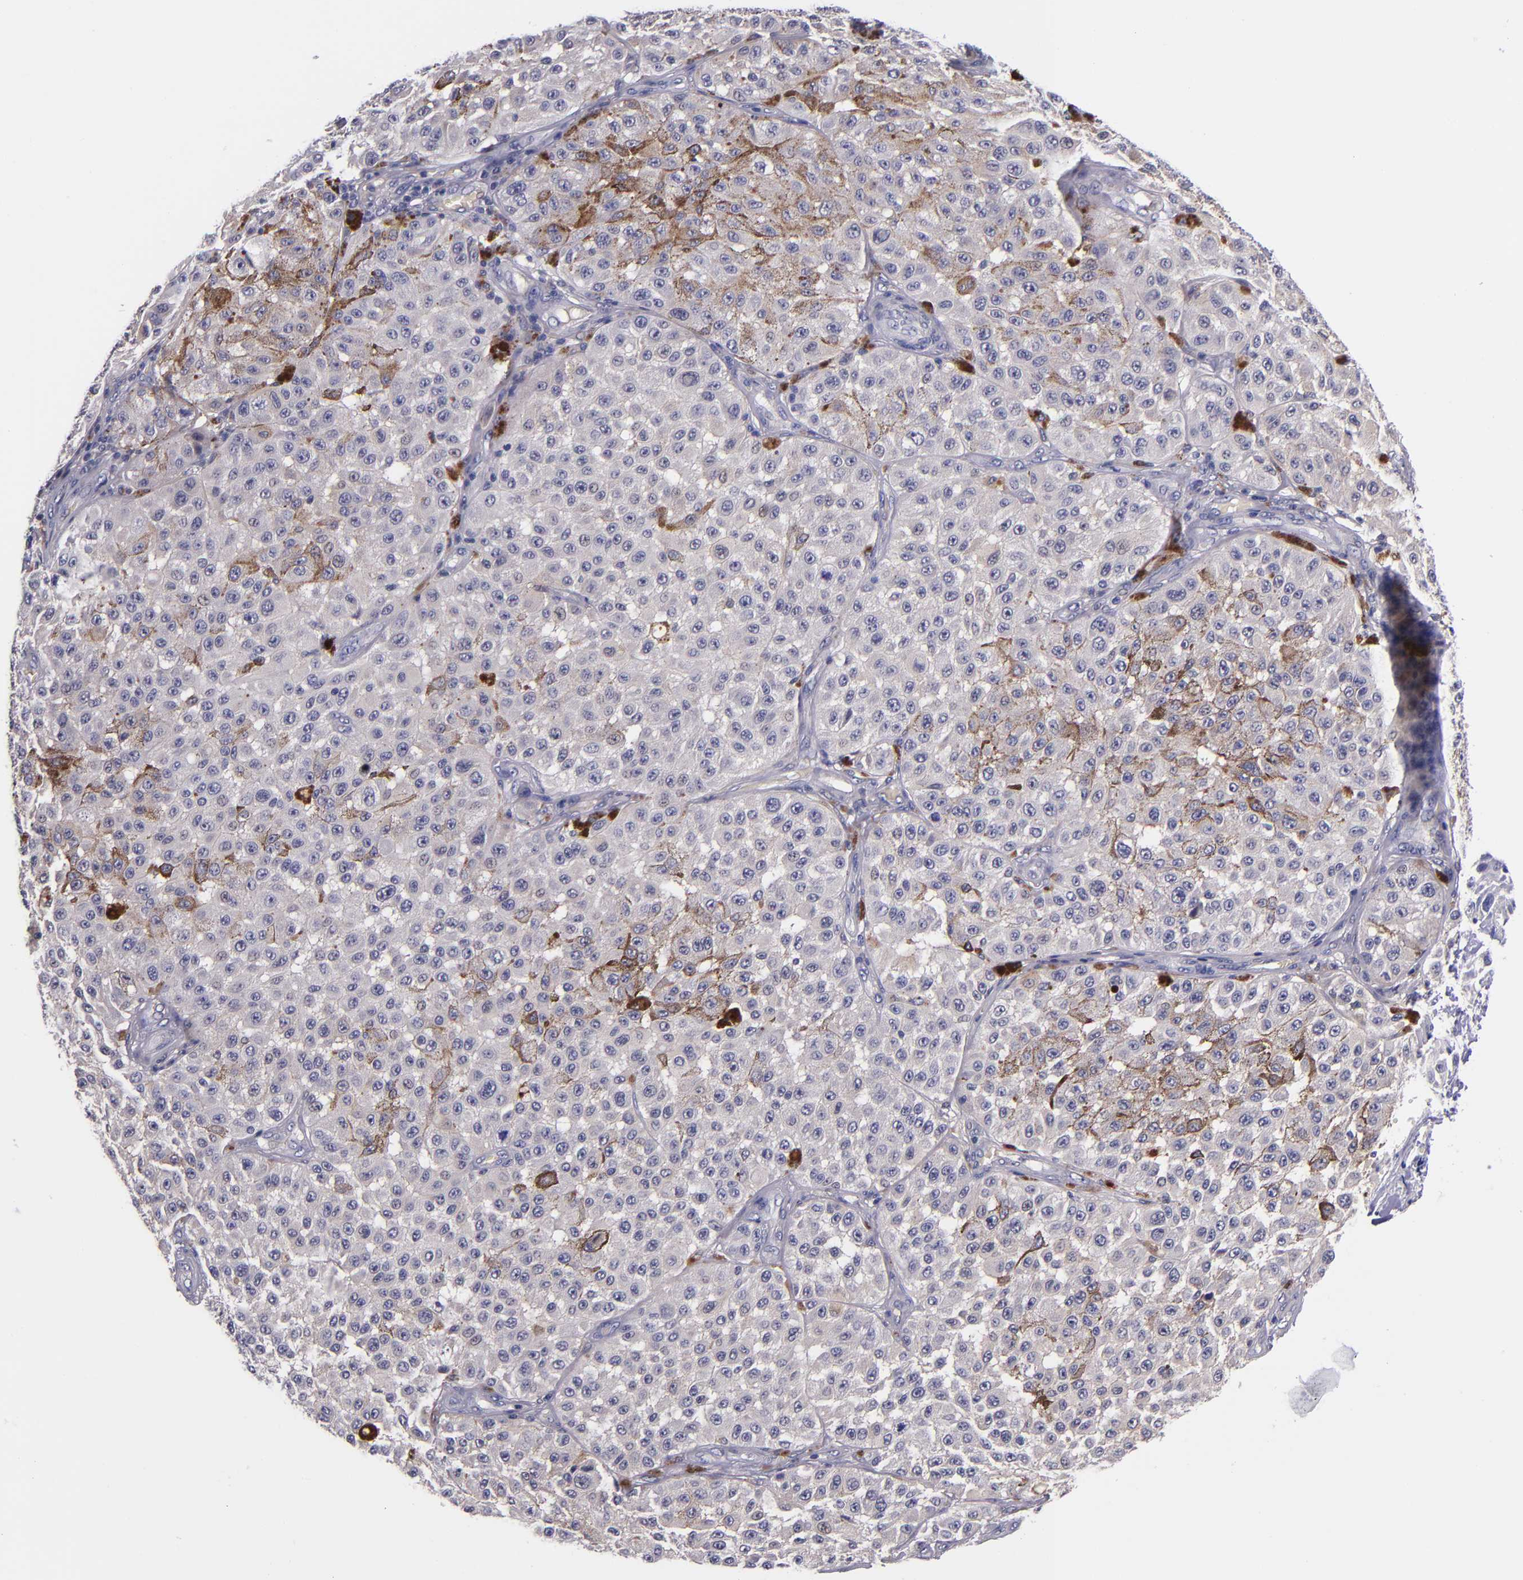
{"staining": {"intensity": "negative", "quantity": "none", "location": "none"}, "tissue": "melanoma", "cell_type": "Tumor cells", "image_type": "cancer", "snomed": [{"axis": "morphology", "description": "Malignant melanoma, NOS"}, {"axis": "topography", "description": "Skin"}], "caption": "Tumor cells show no significant protein positivity in malignant melanoma. (Brightfield microscopy of DAB immunohistochemistry at high magnification).", "gene": "RBP4", "patient": {"sex": "female", "age": 64}}